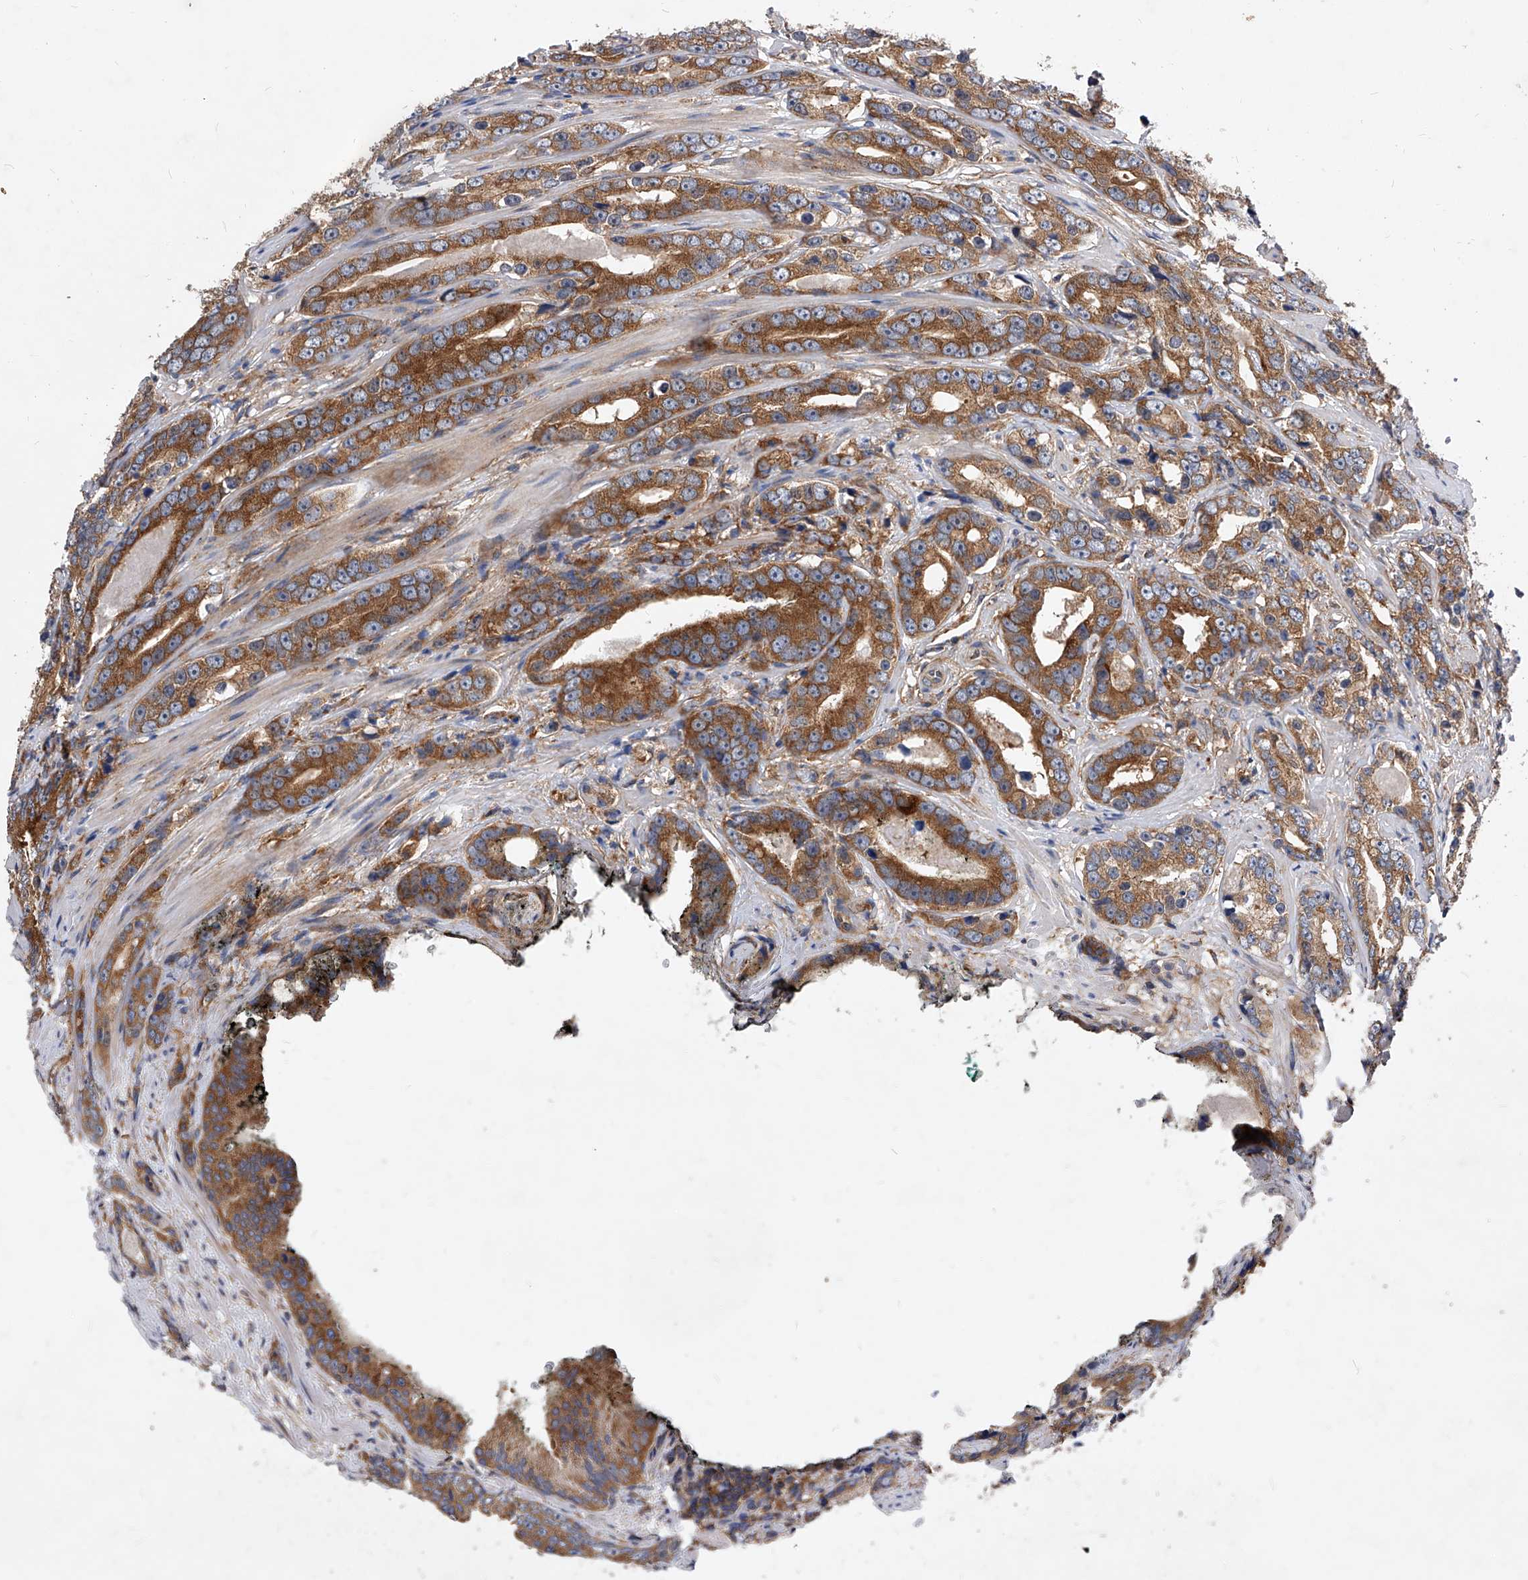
{"staining": {"intensity": "strong", "quantity": ">75%", "location": "cytoplasmic/membranous"}, "tissue": "prostate cancer", "cell_type": "Tumor cells", "image_type": "cancer", "snomed": [{"axis": "morphology", "description": "Adenocarcinoma, High grade"}, {"axis": "topography", "description": "Prostate"}], "caption": "Protein positivity by immunohistochemistry (IHC) exhibits strong cytoplasmic/membranous staining in approximately >75% of tumor cells in adenocarcinoma (high-grade) (prostate).", "gene": "CFAP410", "patient": {"sex": "male", "age": 62}}